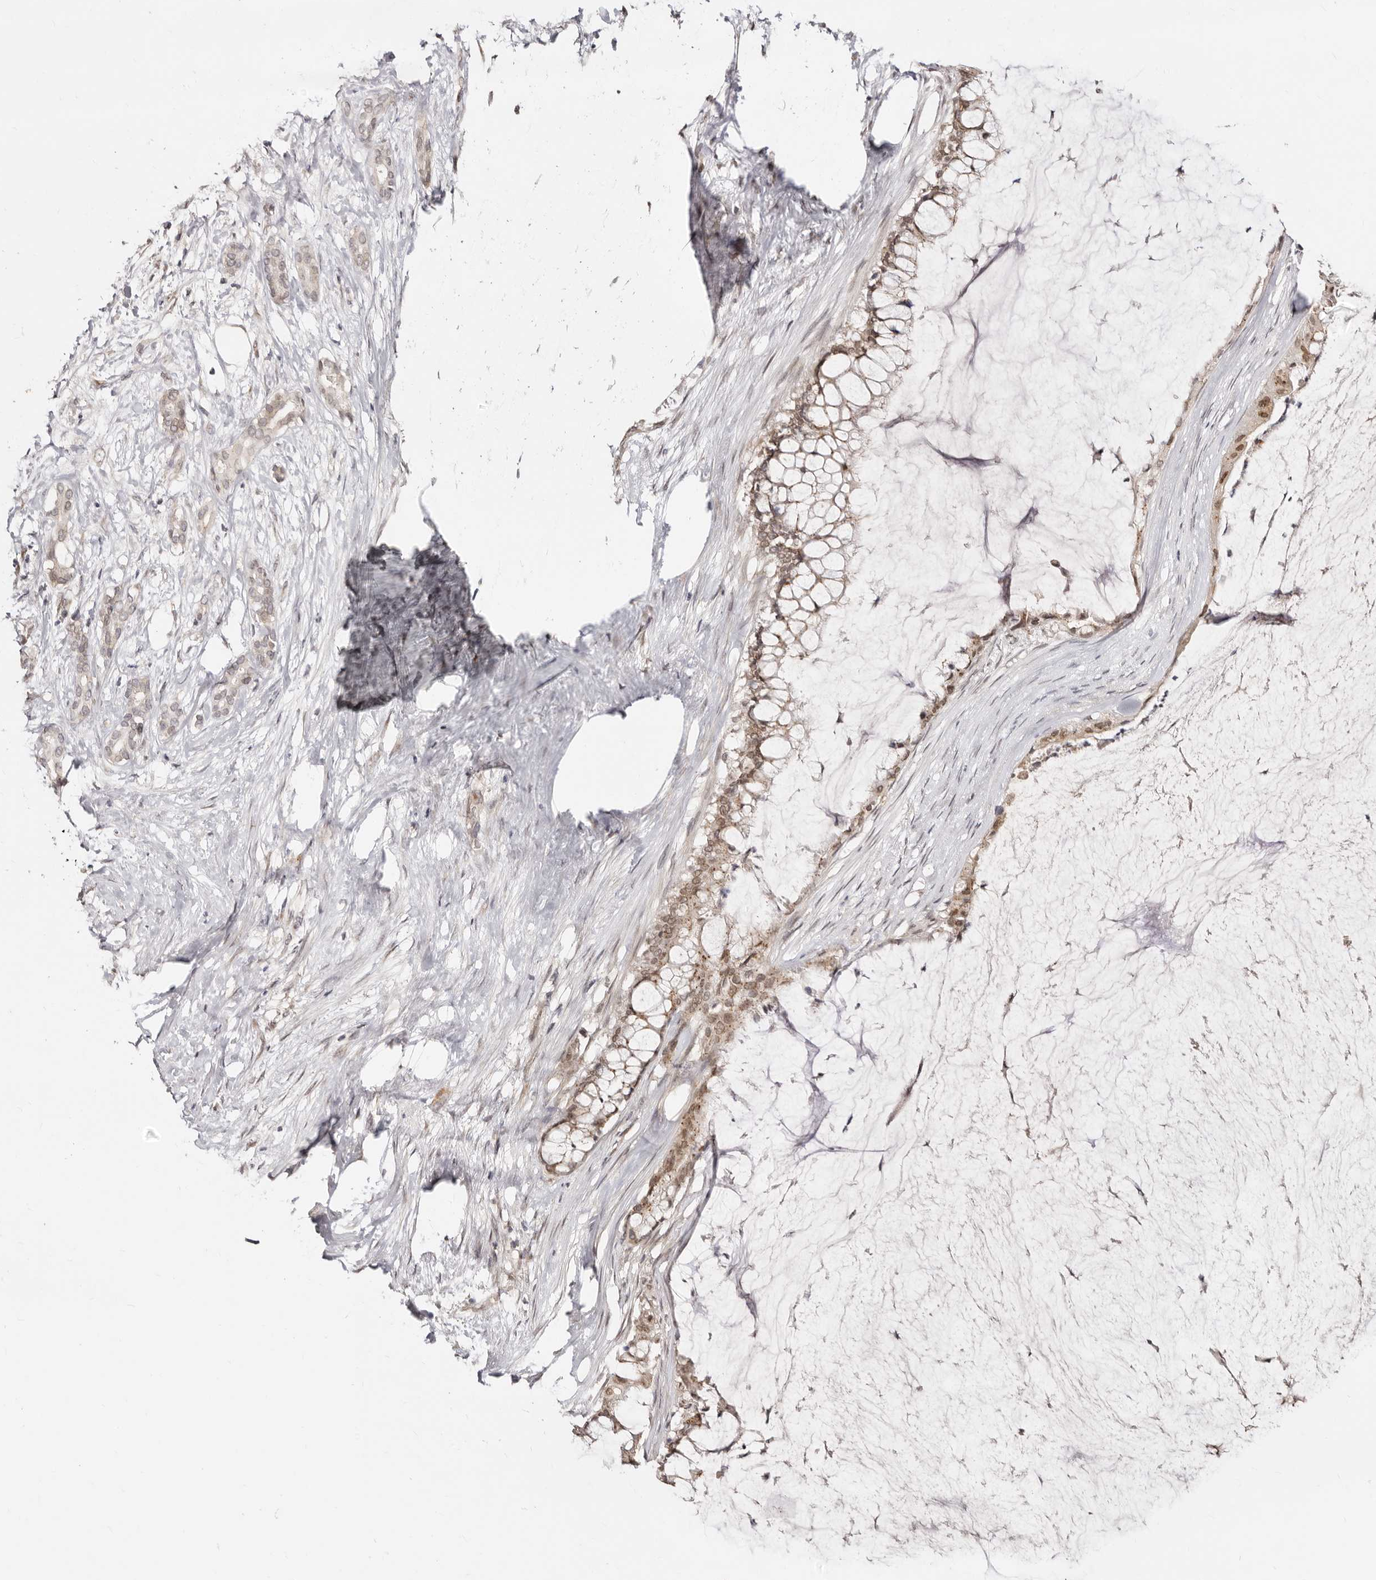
{"staining": {"intensity": "moderate", "quantity": ">75%", "location": "nuclear"}, "tissue": "pancreatic cancer", "cell_type": "Tumor cells", "image_type": "cancer", "snomed": [{"axis": "morphology", "description": "Adenocarcinoma, NOS"}, {"axis": "topography", "description": "Pancreas"}], "caption": "Immunohistochemistry of adenocarcinoma (pancreatic) reveals medium levels of moderate nuclear positivity in approximately >75% of tumor cells.", "gene": "LCORL", "patient": {"sex": "male", "age": 41}}